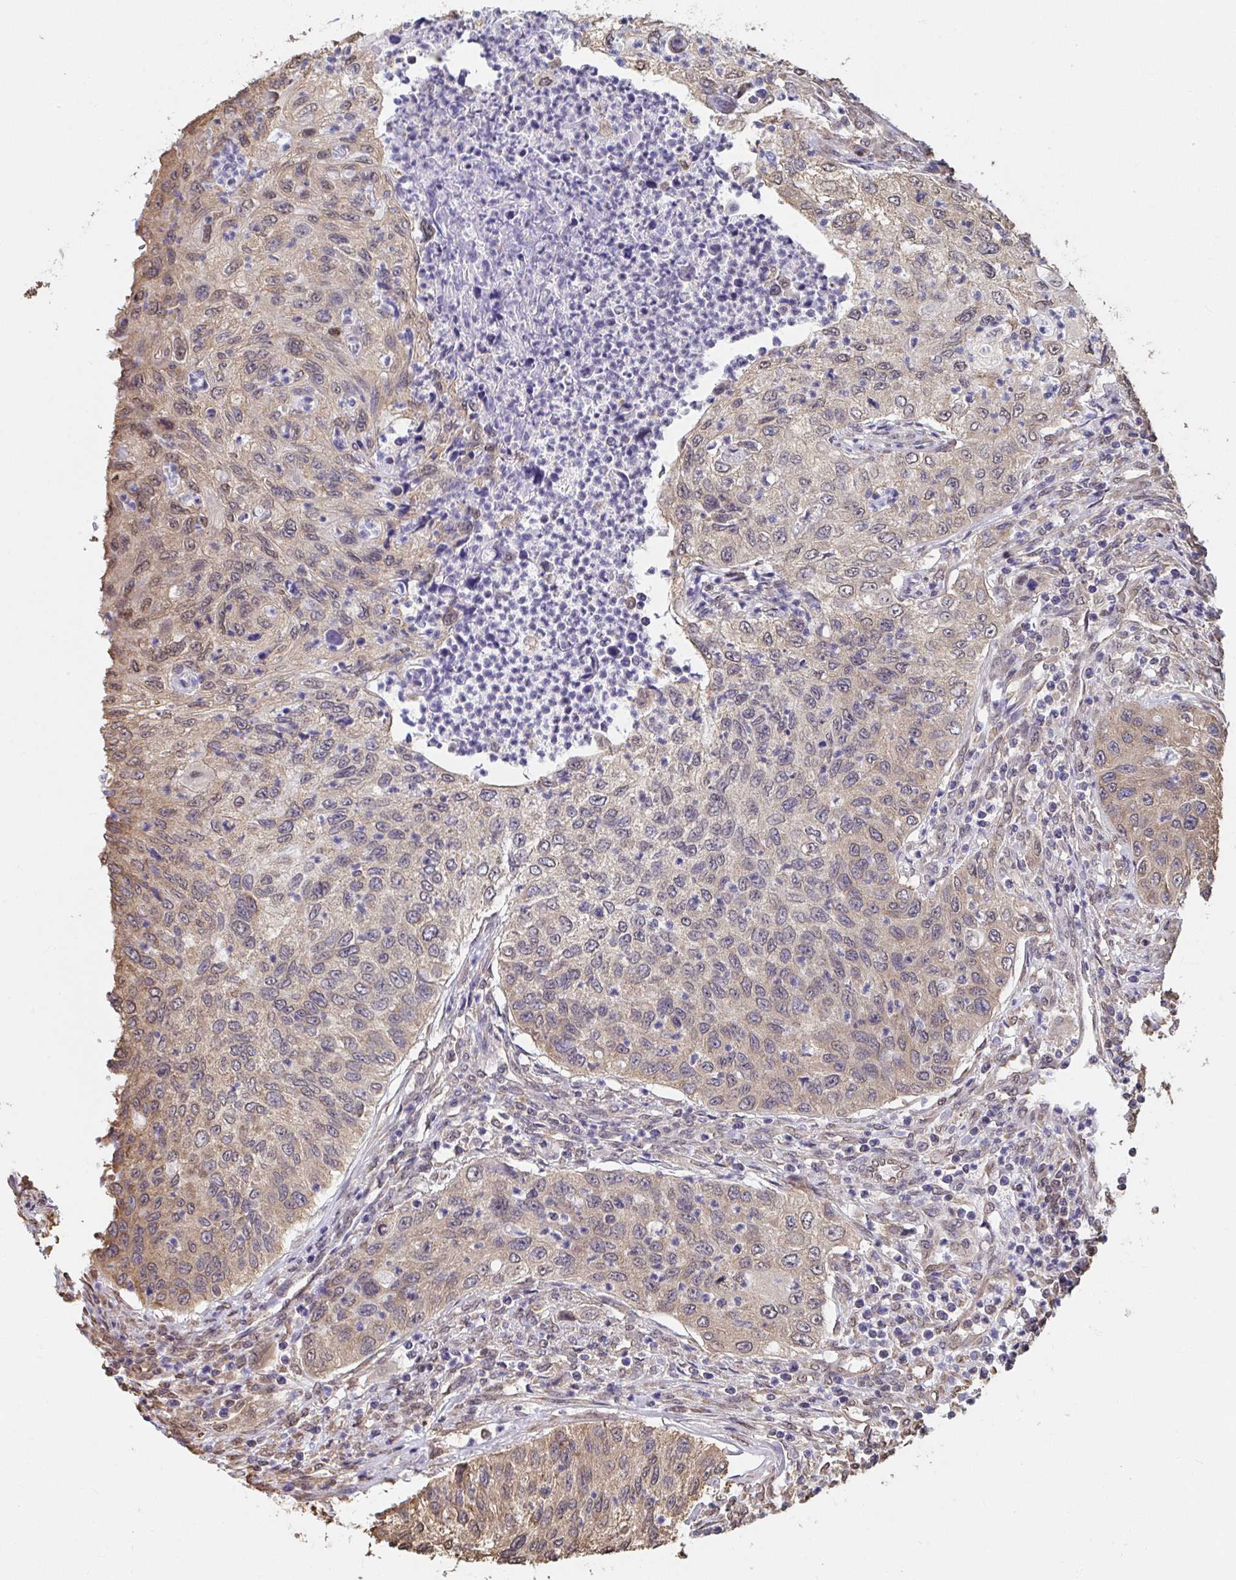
{"staining": {"intensity": "weak", "quantity": ">75%", "location": "cytoplasmic/membranous"}, "tissue": "urothelial cancer", "cell_type": "Tumor cells", "image_type": "cancer", "snomed": [{"axis": "morphology", "description": "Urothelial carcinoma, High grade"}, {"axis": "topography", "description": "Urinary bladder"}], "caption": "Immunohistochemical staining of human urothelial cancer exhibits weak cytoplasmic/membranous protein positivity in about >75% of tumor cells.", "gene": "SYNCRIP", "patient": {"sex": "female", "age": 60}}